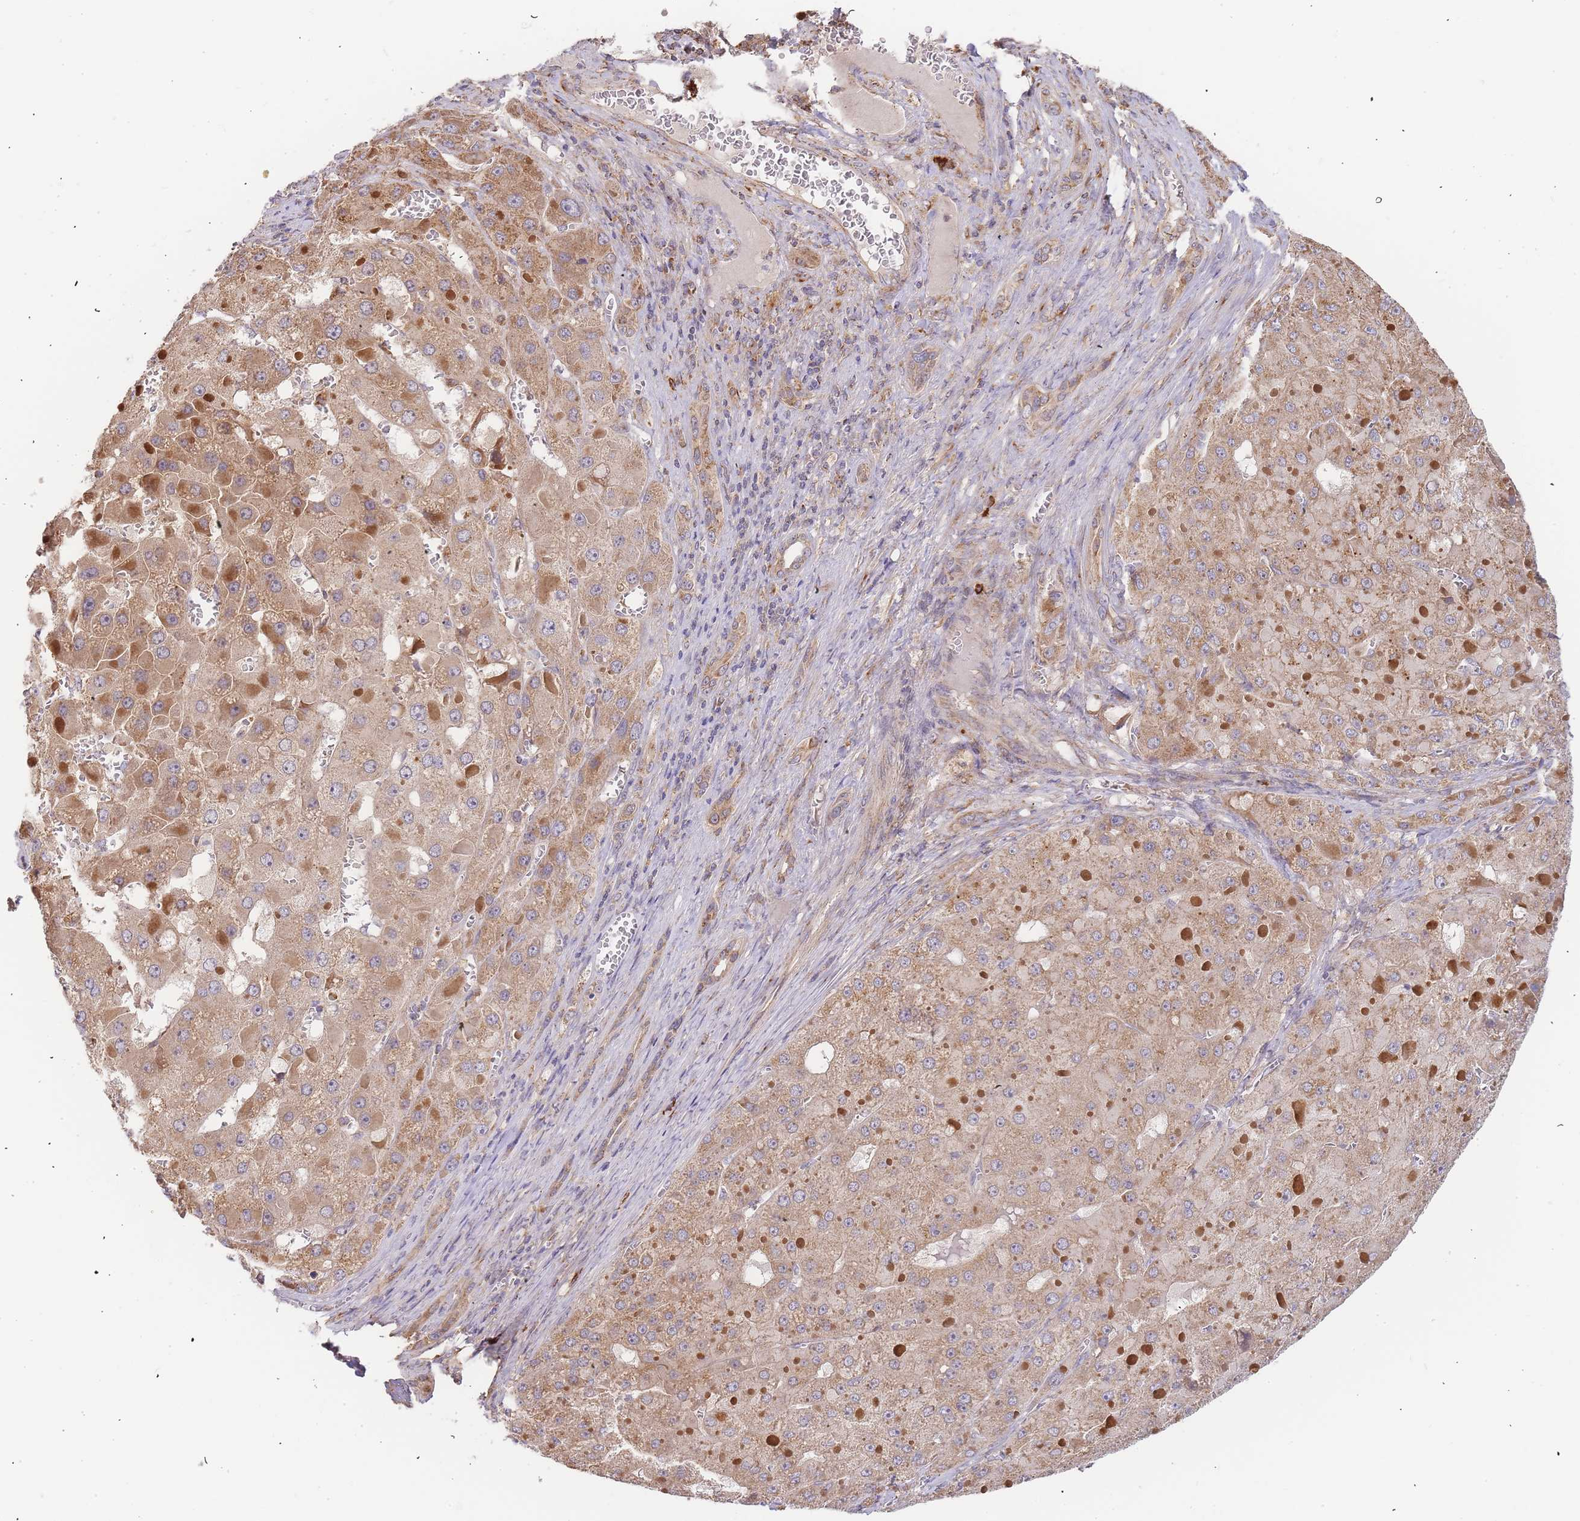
{"staining": {"intensity": "moderate", "quantity": ">75%", "location": "cytoplasmic/membranous"}, "tissue": "liver cancer", "cell_type": "Tumor cells", "image_type": "cancer", "snomed": [{"axis": "morphology", "description": "Carcinoma, Hepatocellular, NOS"}, {"axis": "topography", "description": "Liver"}], "caption": "A high-resolution micrograph shows IHC staining of liver hepatocellular carcinoma, which exhibits moderate cytoplasmic/membranous staining in approximately >75% of tumor cells. Nuclei are stained in blue.", "gene": "ADCY9", "patient": {"sex": "female", "age": 73}}